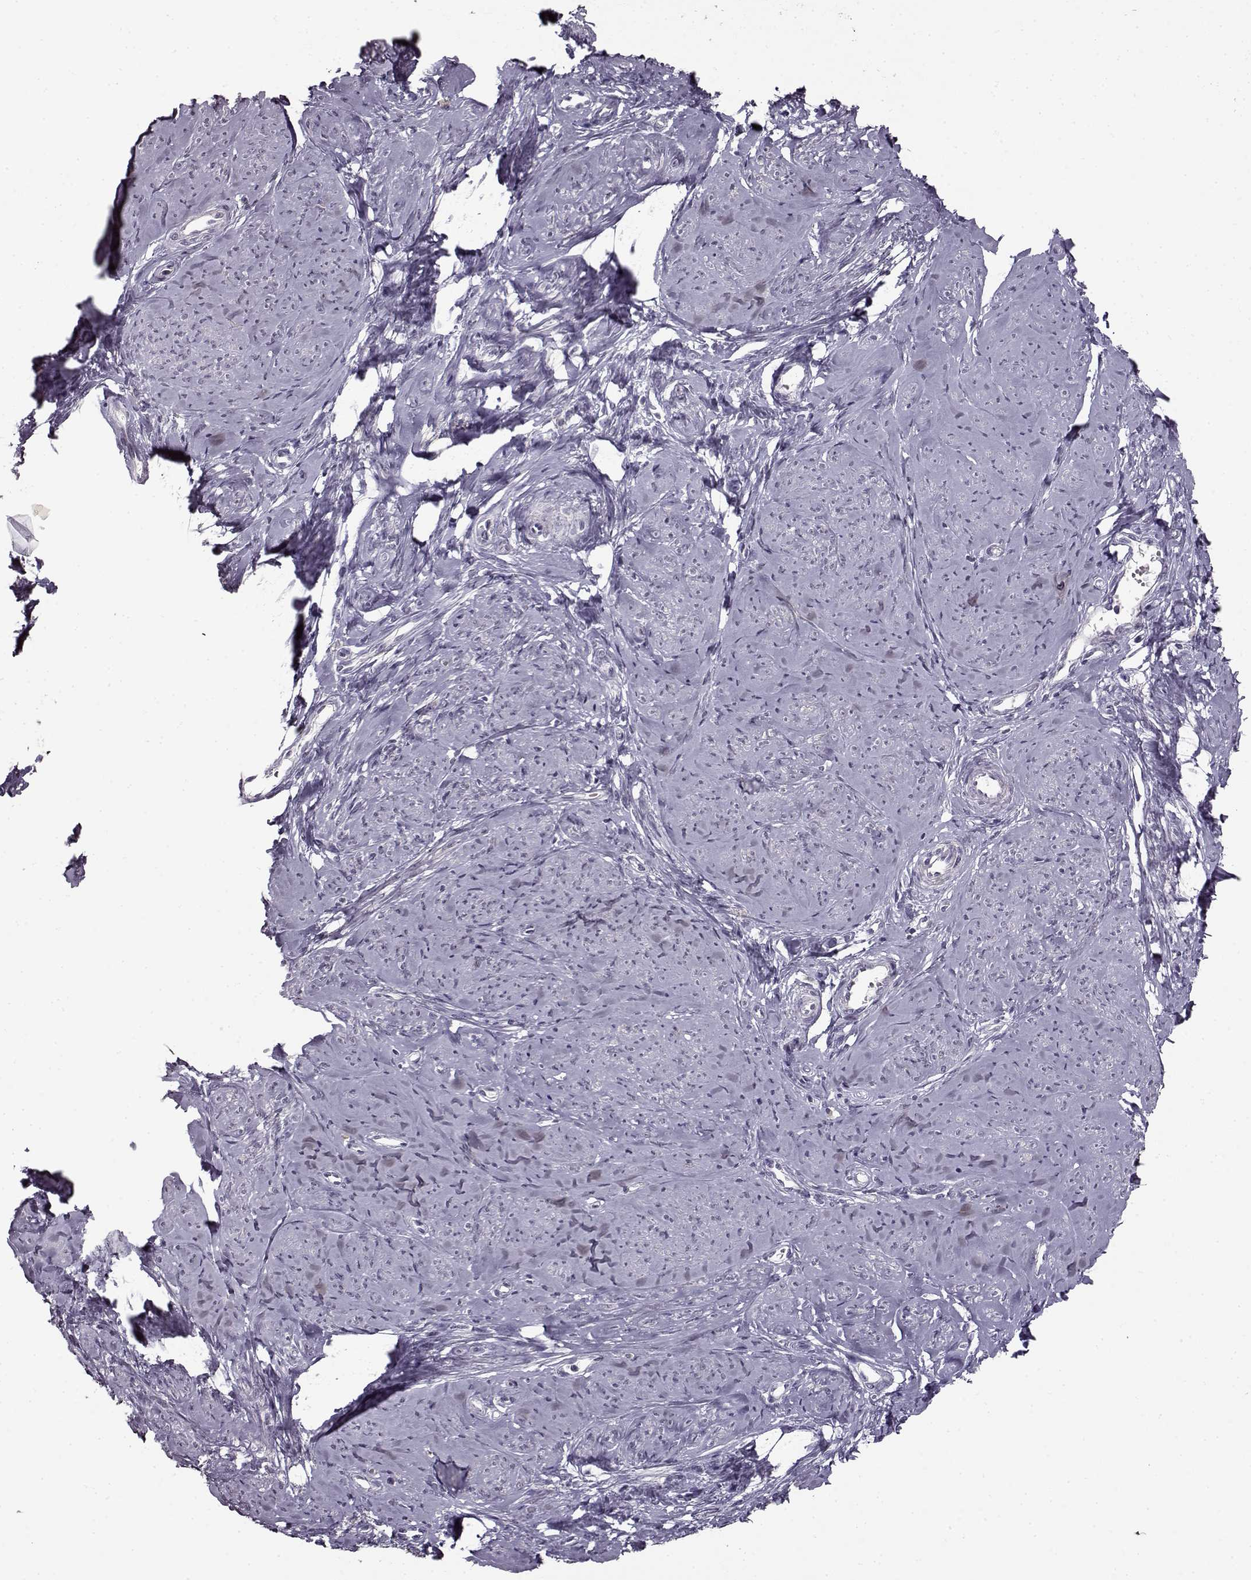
{"staining": {"intensity": "negative", "quantity": "none", "location": "none"}, "tissue": "smooth muscle", "cell_type": "Smooth muscle cells", "image_type": "normal", "snomed": [{"axis": "morphology", "description": "Normal tissue, NOS"}, {"axis": "topography", "description": "Smooth muscle"}], "caption": "Immunohistochemistry (IHC) photomicrograph of unremarkable smooth muscle: smooth muscle stained with DAB reveals no significant protein staining in smooth muscle cells.", "gene": "FSHB", "patient": {"sex": "female", "age": 48}}